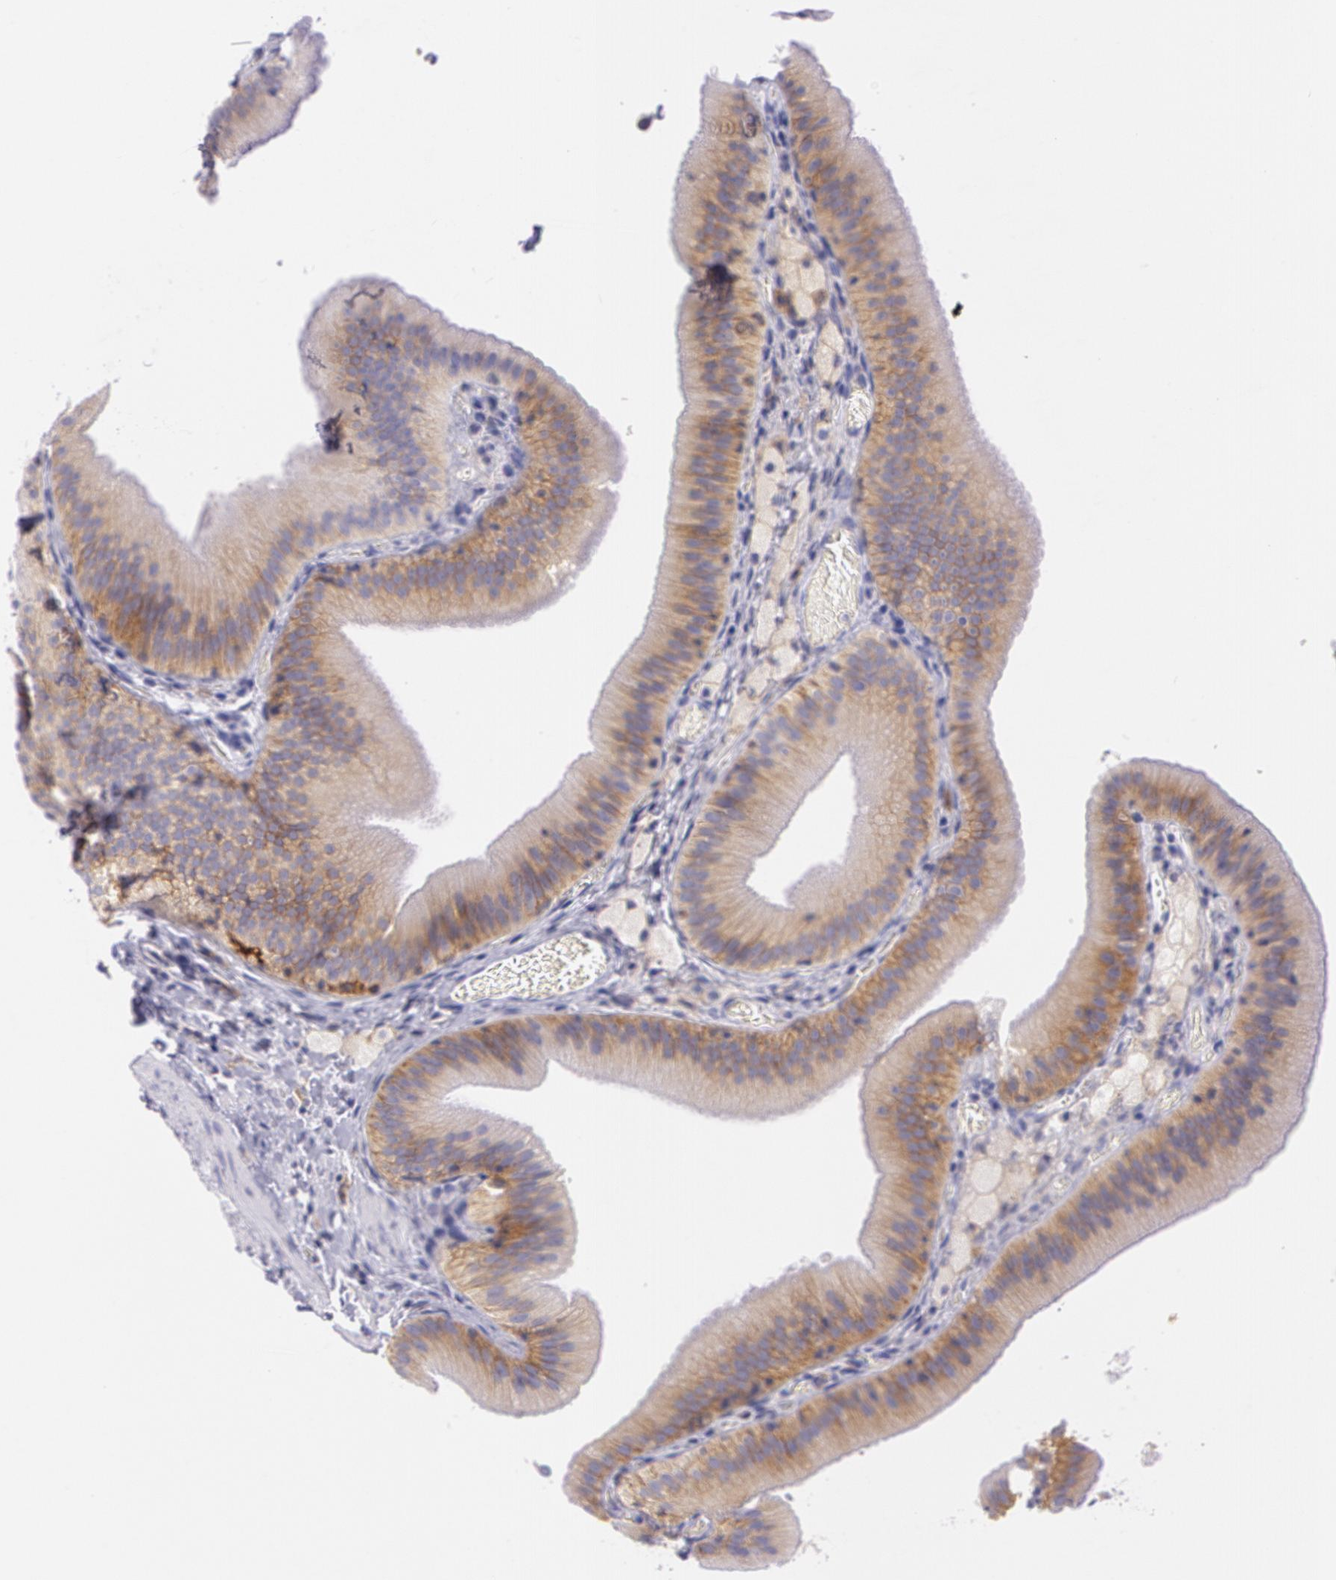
{"staining": {"intensity": "weak", "quantity": ">75%", "location": "cytoplasmic/membranous"}, "tissue": "gallbladder", "cell_type": "Glandular cells", "image_type": "normal", "snomed": [{"axis": "morphology", "description": "Normal tissue, NOS"}, {"axis": "topography", "description": "Gallbladder"}], "caption": "An IHC micrograph of unremarkable tissue is shown. Protein staining in brown highlights weak cytoplasmic/membranous positivity in gallbladder within glandular cells.", "gene": "LY75", "patient": {"sex": "female", "age": 24}}